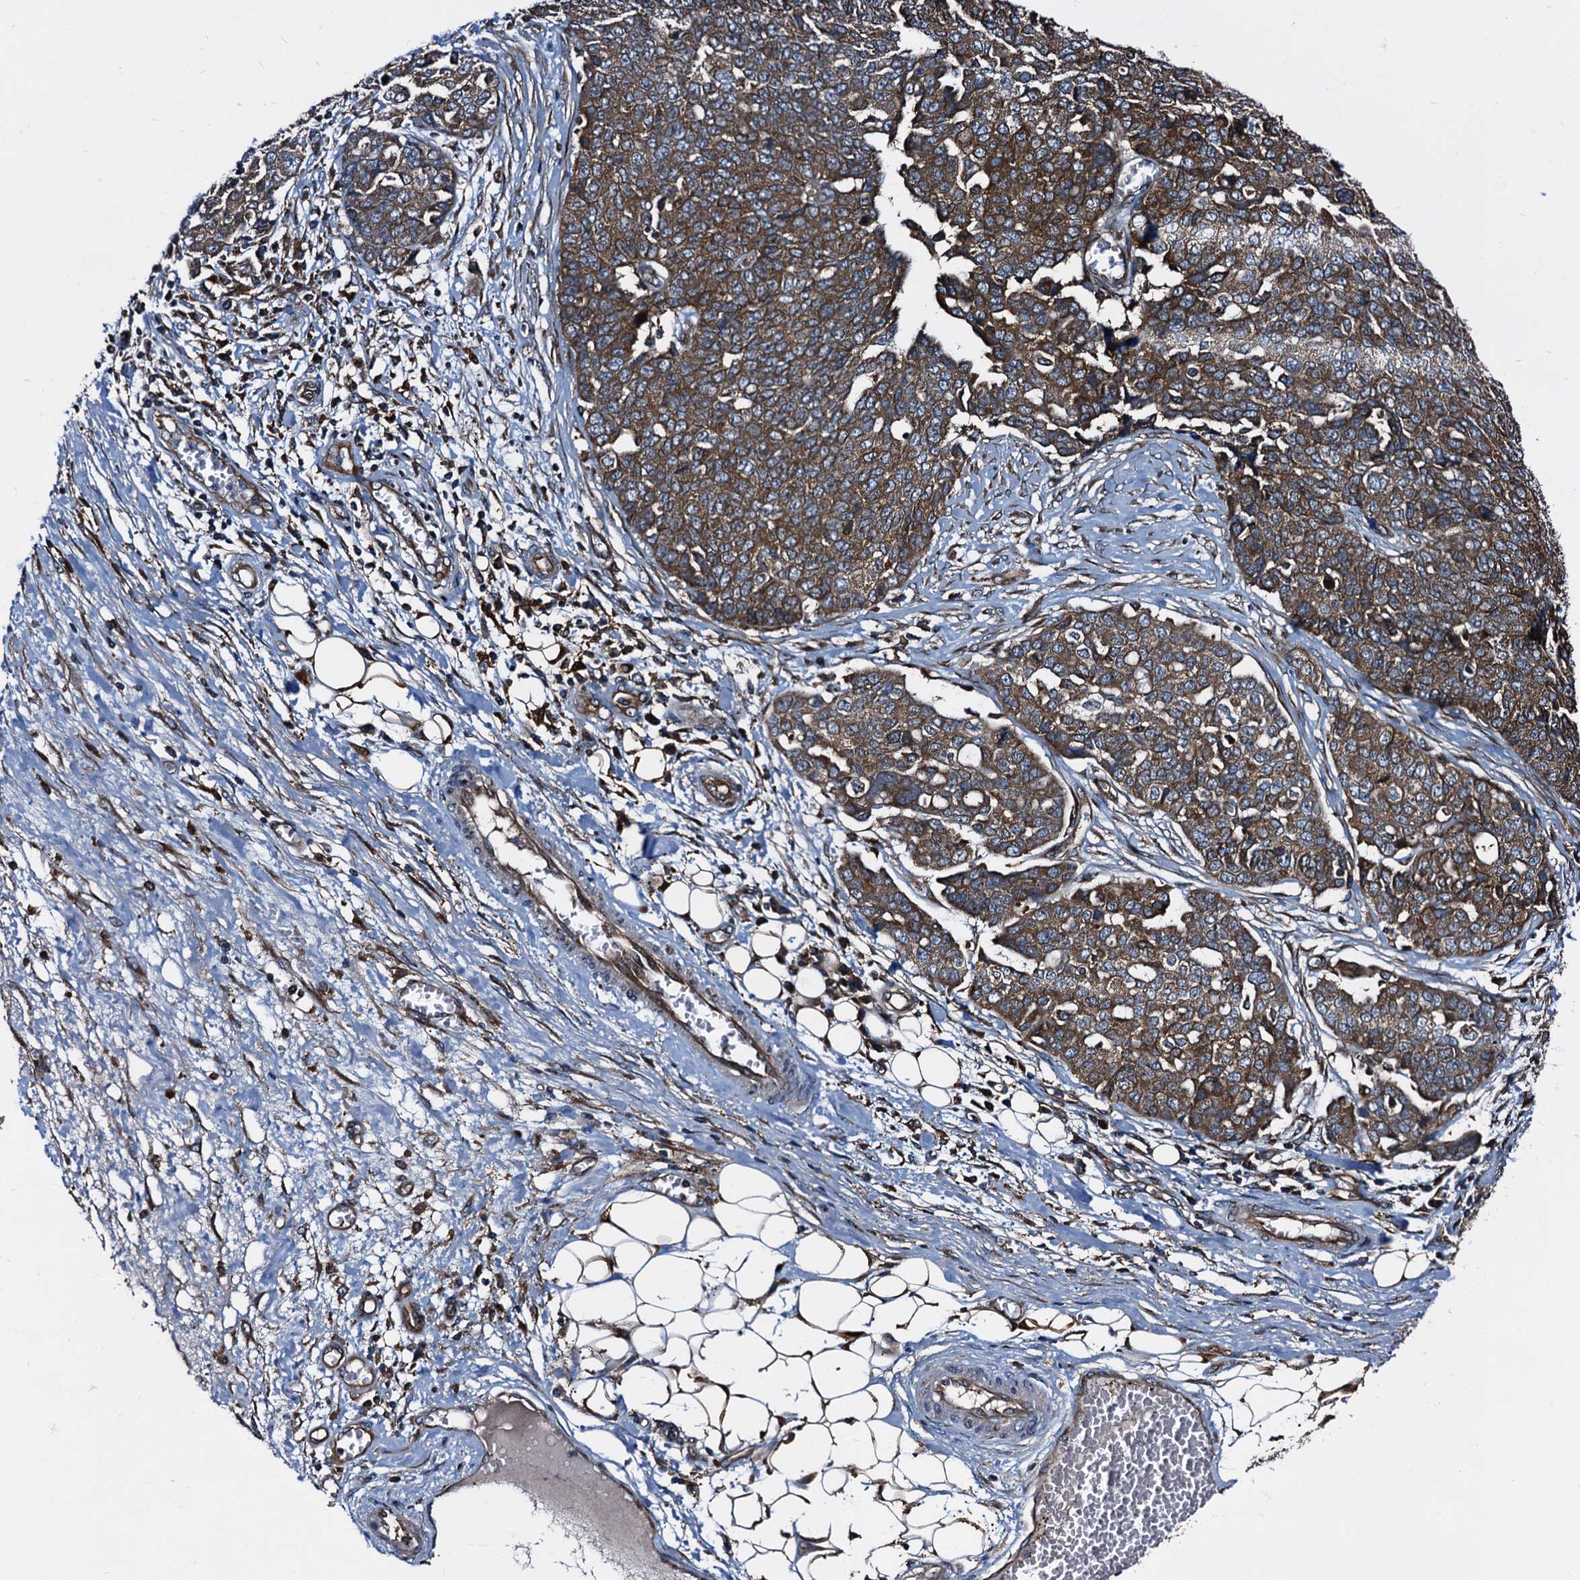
{"staining": {"intensity": "strong", "quantity": ">75%", "location": "cytoplasmic/membranous"}, "tissue": "ovarian cancer", "cell_type": "Tumor cells", "image_type": "cancer", "snomed": [{"axis": "morphology", "description": "Cystadenocarcinoma, serous, NOS"}, {"axis": "topography", "description": "Soft tissue"}, {"axis": "topography", "description": "Ovary"}], "caption": "IHC histopathology image of human ovarian cancer (serous cystadenocarcinoma) stained for a protein (brown), which shows high levels of strong cytoplasmic/membranous positivity in about >75% of tumor cells.", "gene": "PEX5", "patient": {"sex": "female", "age": 57}}